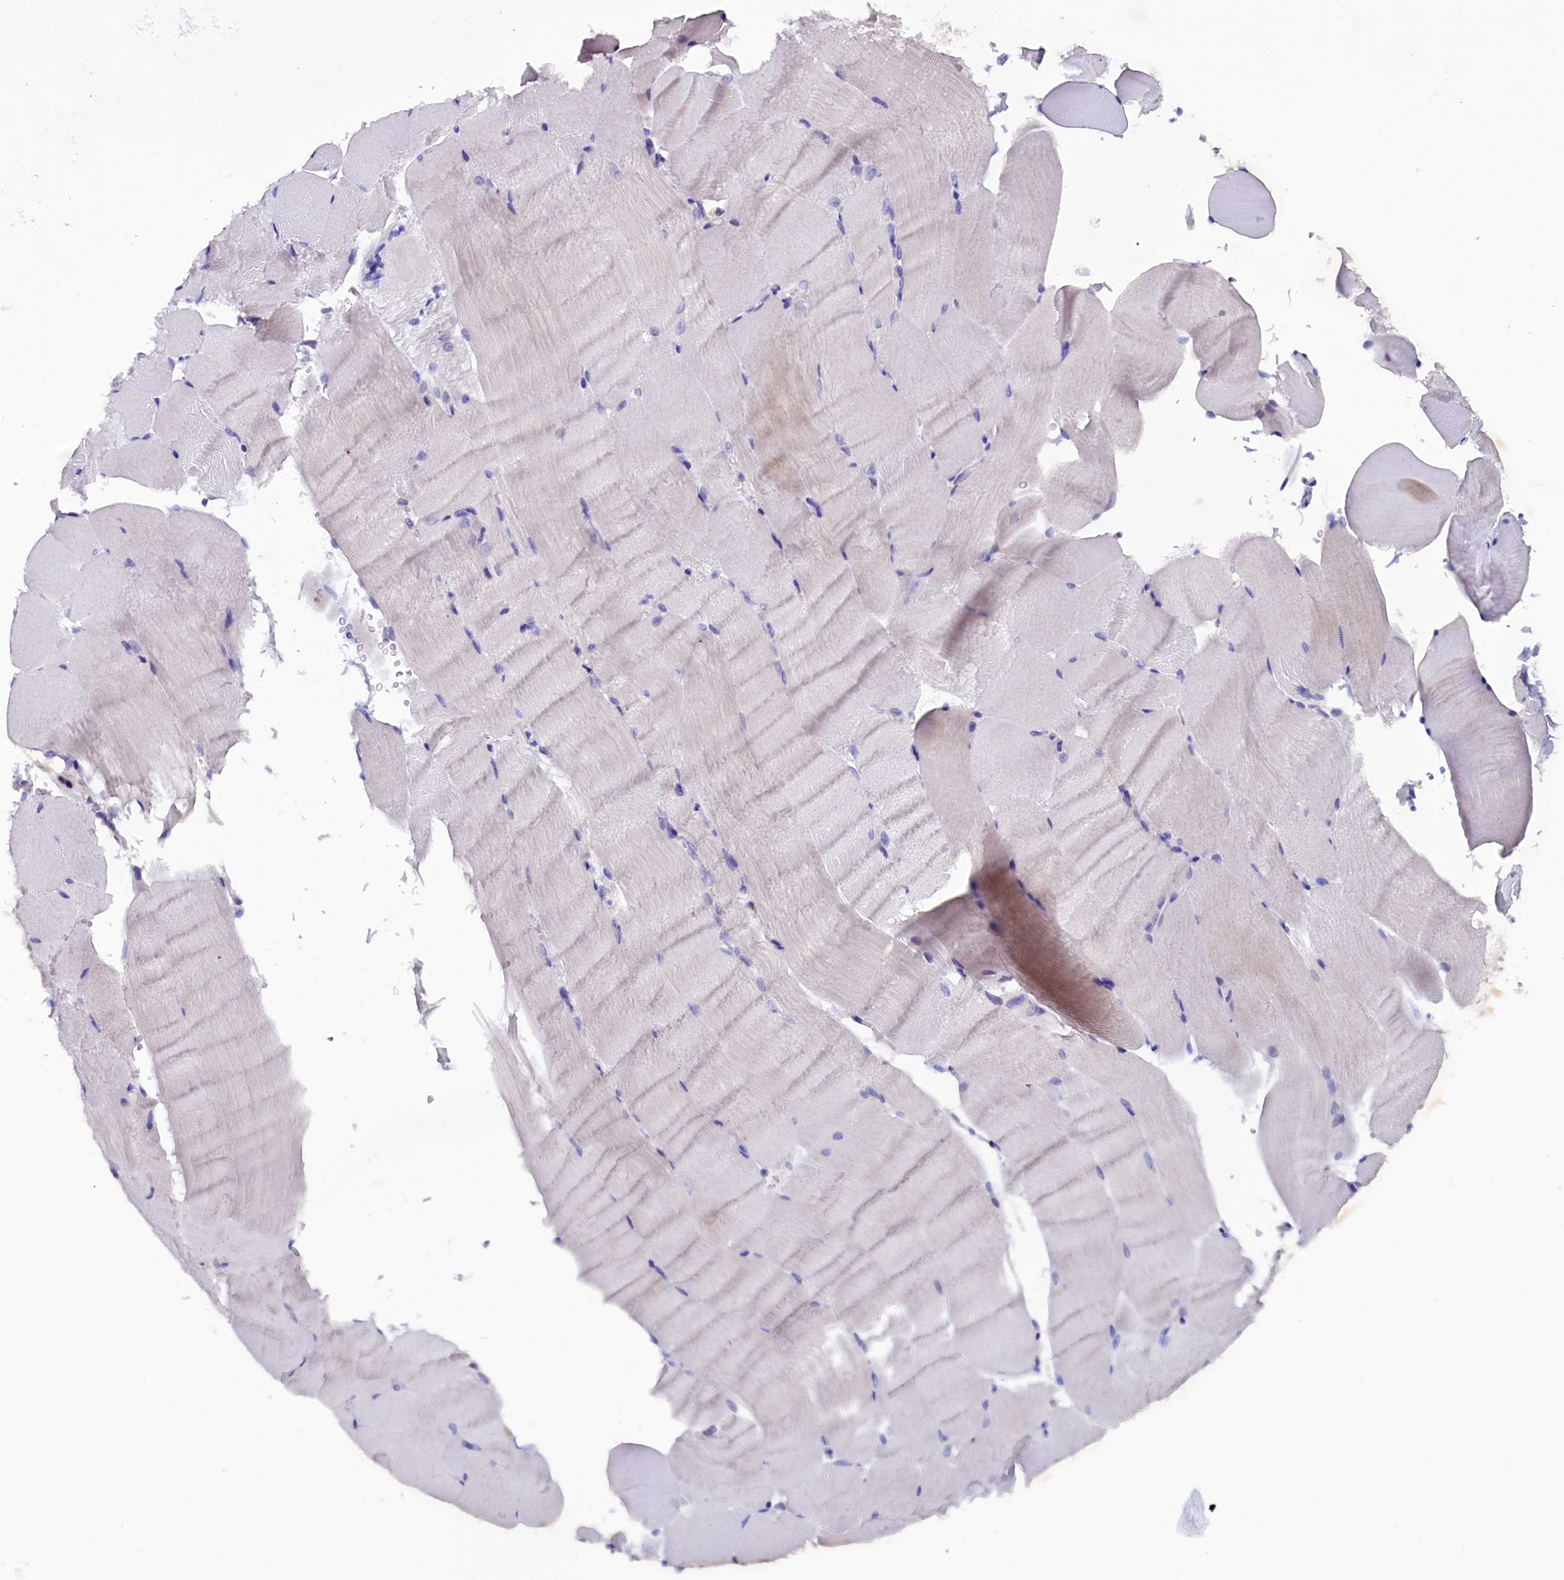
{"staining": {"intensity": "negative", "quantity": "none", "location": "none"}, "tissue": "skeletal muscle", "cell_type": "Myocytes", "image_type": "normal", "snomed": [{"axis": "morphology", "description": "Normal tissue, NOS"}, {"axis": "topography", "description": "Skeletal muscle"}, {"axis": "topography", "description": "Parathyroid gland"}], "caption": "This micrograph is of unremarkable skeletal muscle stained with IHC to label a protein in brown with the nuclei are counter-stained blue. There is no positivity in myocytes. The staining is performed using DAB (3,3'-diaminobenzidine) brown chromogen with nuclei counter-stained in using hematoxylin.", "gene": "CCBE1", "patient": {"sex": "female", "age": 37}}